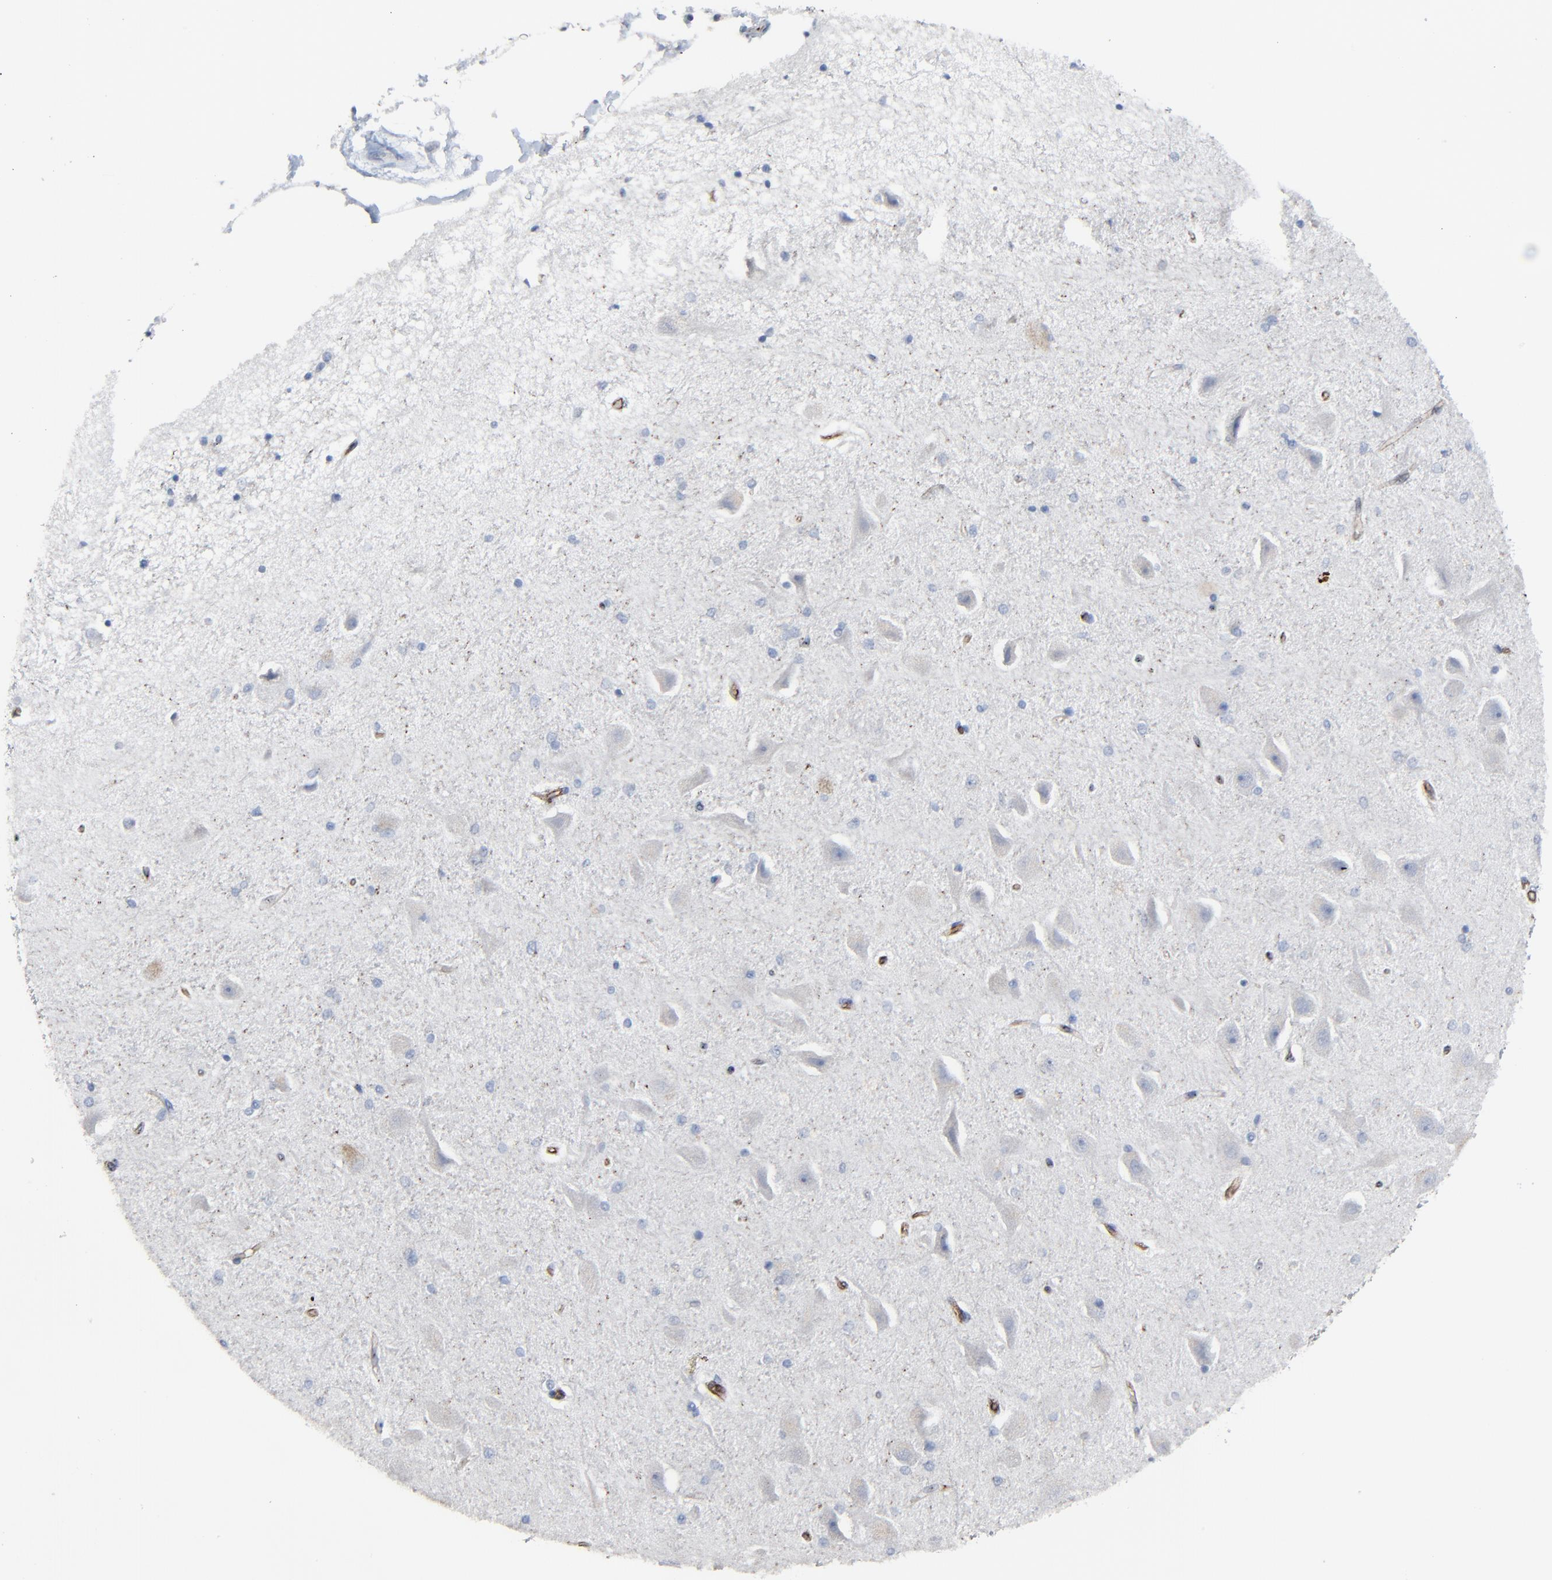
{"staining": {"intensity": "negative", "quantity": "none", "location": "none"}, "tissue": "hippocampus", "cell_type": "Glial cells", "image_type": "normal", "snomed": [{"axis": "morphology", "description": "Normal tissue, NOS"}, {"axis": "topography", "description": "Hippocampus"}], "caption": "Protein analysis of benign hippocampus reveals no significant staining in glial cells.", "gene": "BIRC3", "patient": {"sex": "female", "age": 54}}